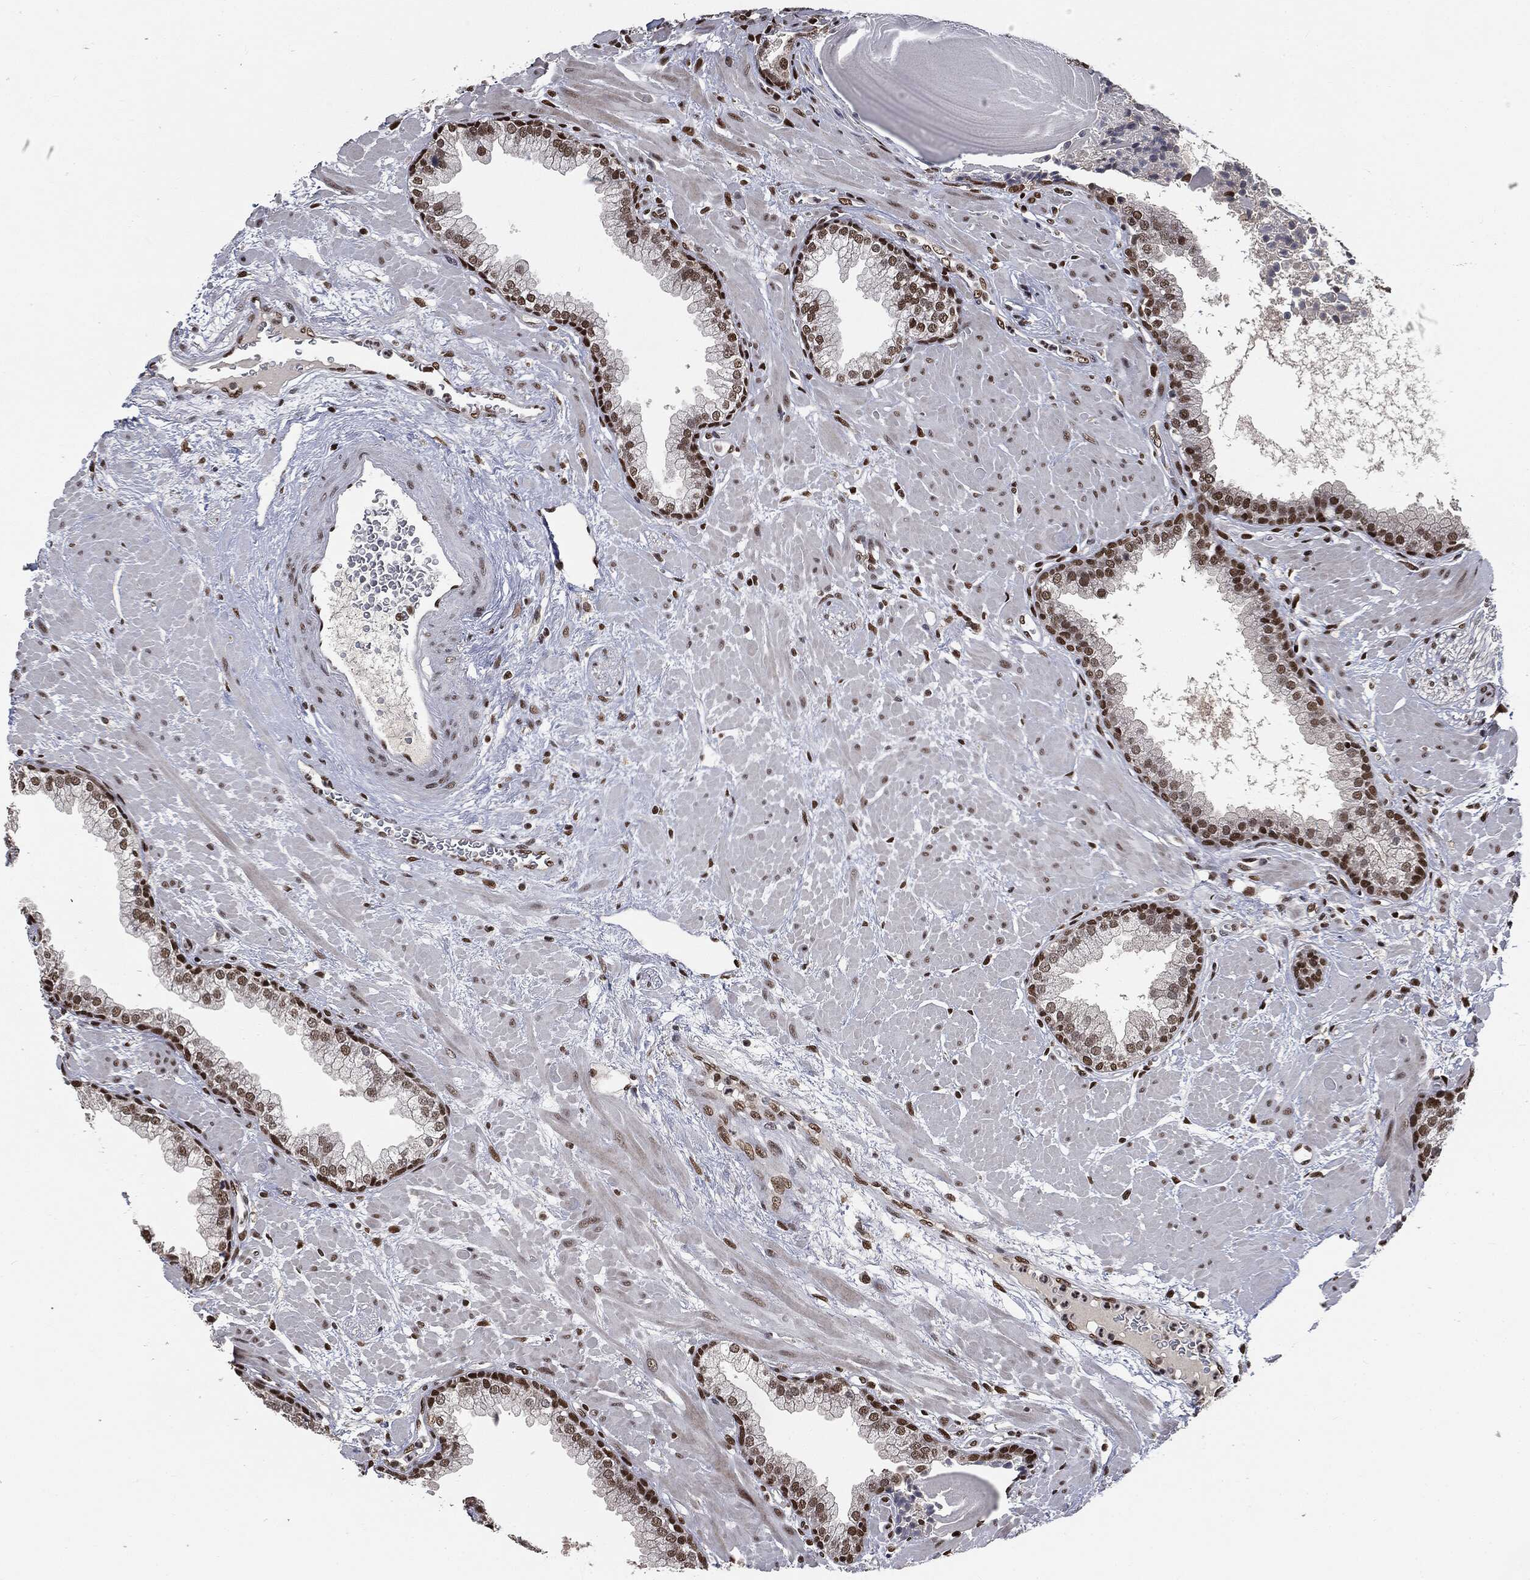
{"staining": {"intensity": "strong", "quantity": "25%-75%", "location": "nuclear"}, "tissue": "prostate", "cell_type": "Glandular cells", "image_type": "normal", "snomed": [{"axis": "morphology", "description": "Normal tissue, NOS"}, {"axis": "topography", "description": "Prostate"}], "caption": "Prostate stained with a protein marker demonstrates strong staining in glandular cells.", "gene": "DPH2", "patient": {"sex": "male", "age": 63}}